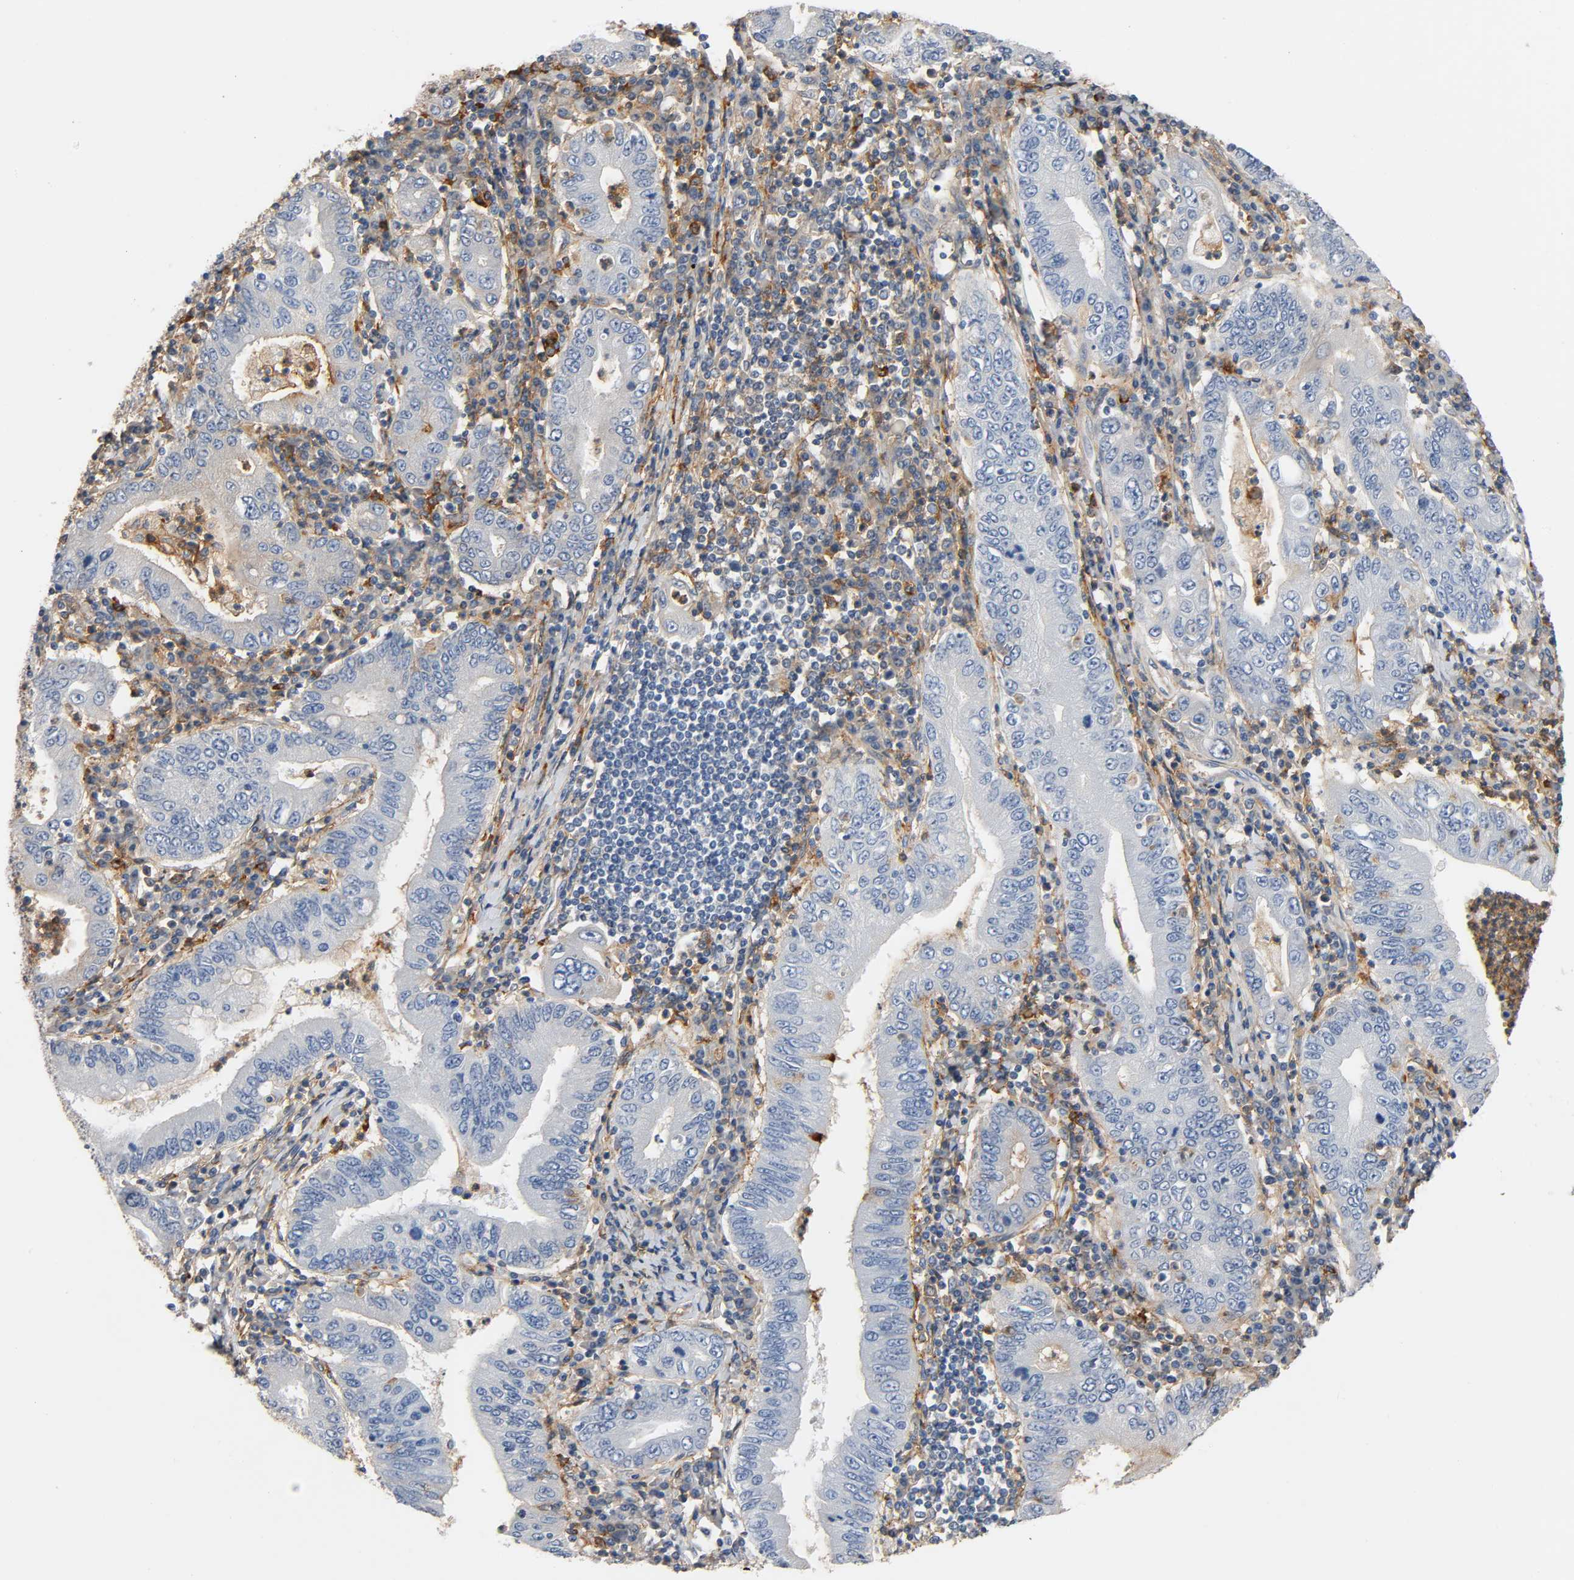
{"staining": {"intensity": "negative", "quantity": "none", "location": "none"}, "tissue": "stomach cancer", "cell_type": "Tumor cells", "image_type": "cancer", "snomed": [{"axis": "morphology", "description": "Normal tissue, NOS"}, {"axis": "morphology", "description": "Adenocarcinoma, NOS"}, {"axis": "topography", "description": "Esophagus"}, {"axis": "topography", "description": "Stomach, upper"}, {"axis": "topography", "description": "Peripheral nerve tissue"}], "caption": "Stomach adenocarcinoma stained for a protein using immunohistochemistry exhibits no expression tumor cells.", "gene": "ANPEP", "patient": {"sex": "male", "age": 62}}